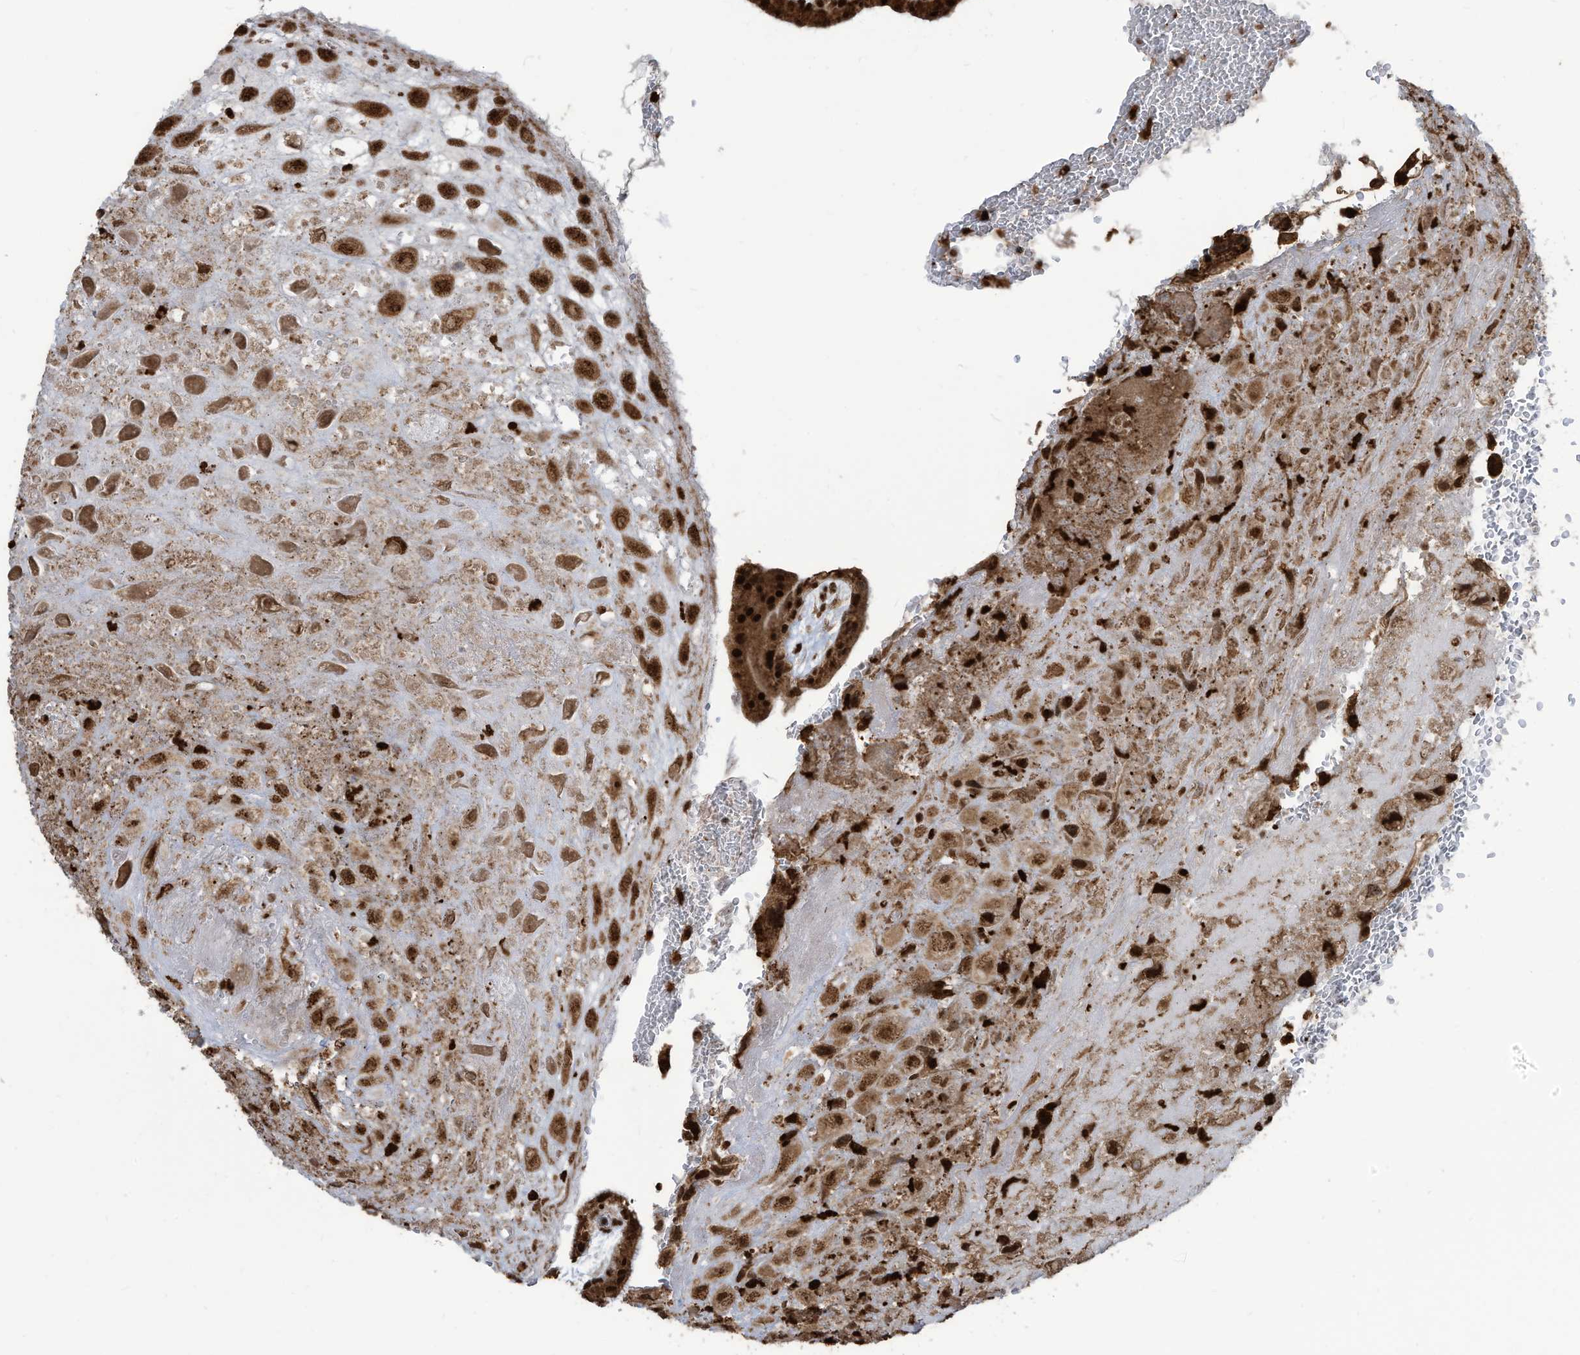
{"staining": {"intensity": "strong", "quantity": ">75%", "location": "cytoplasmic/membranous,nuclear"}, "tissue": "placenta", "cell_type": "Decidual cells", "image_type": "normal", "snomed": [{"axis": "morphology", "description": "Normal tissue, NOS"}, {"axis": "topography", "description": "Placenta"}], "caption": "Brown immunohistochemical staining in normal human placenta shows strong cytoplasmic/membranous,nuclear positivity in approximately >75% of decidual cells.", "gene": "LBH", "patient": {"sex": "female", "age": 35}}